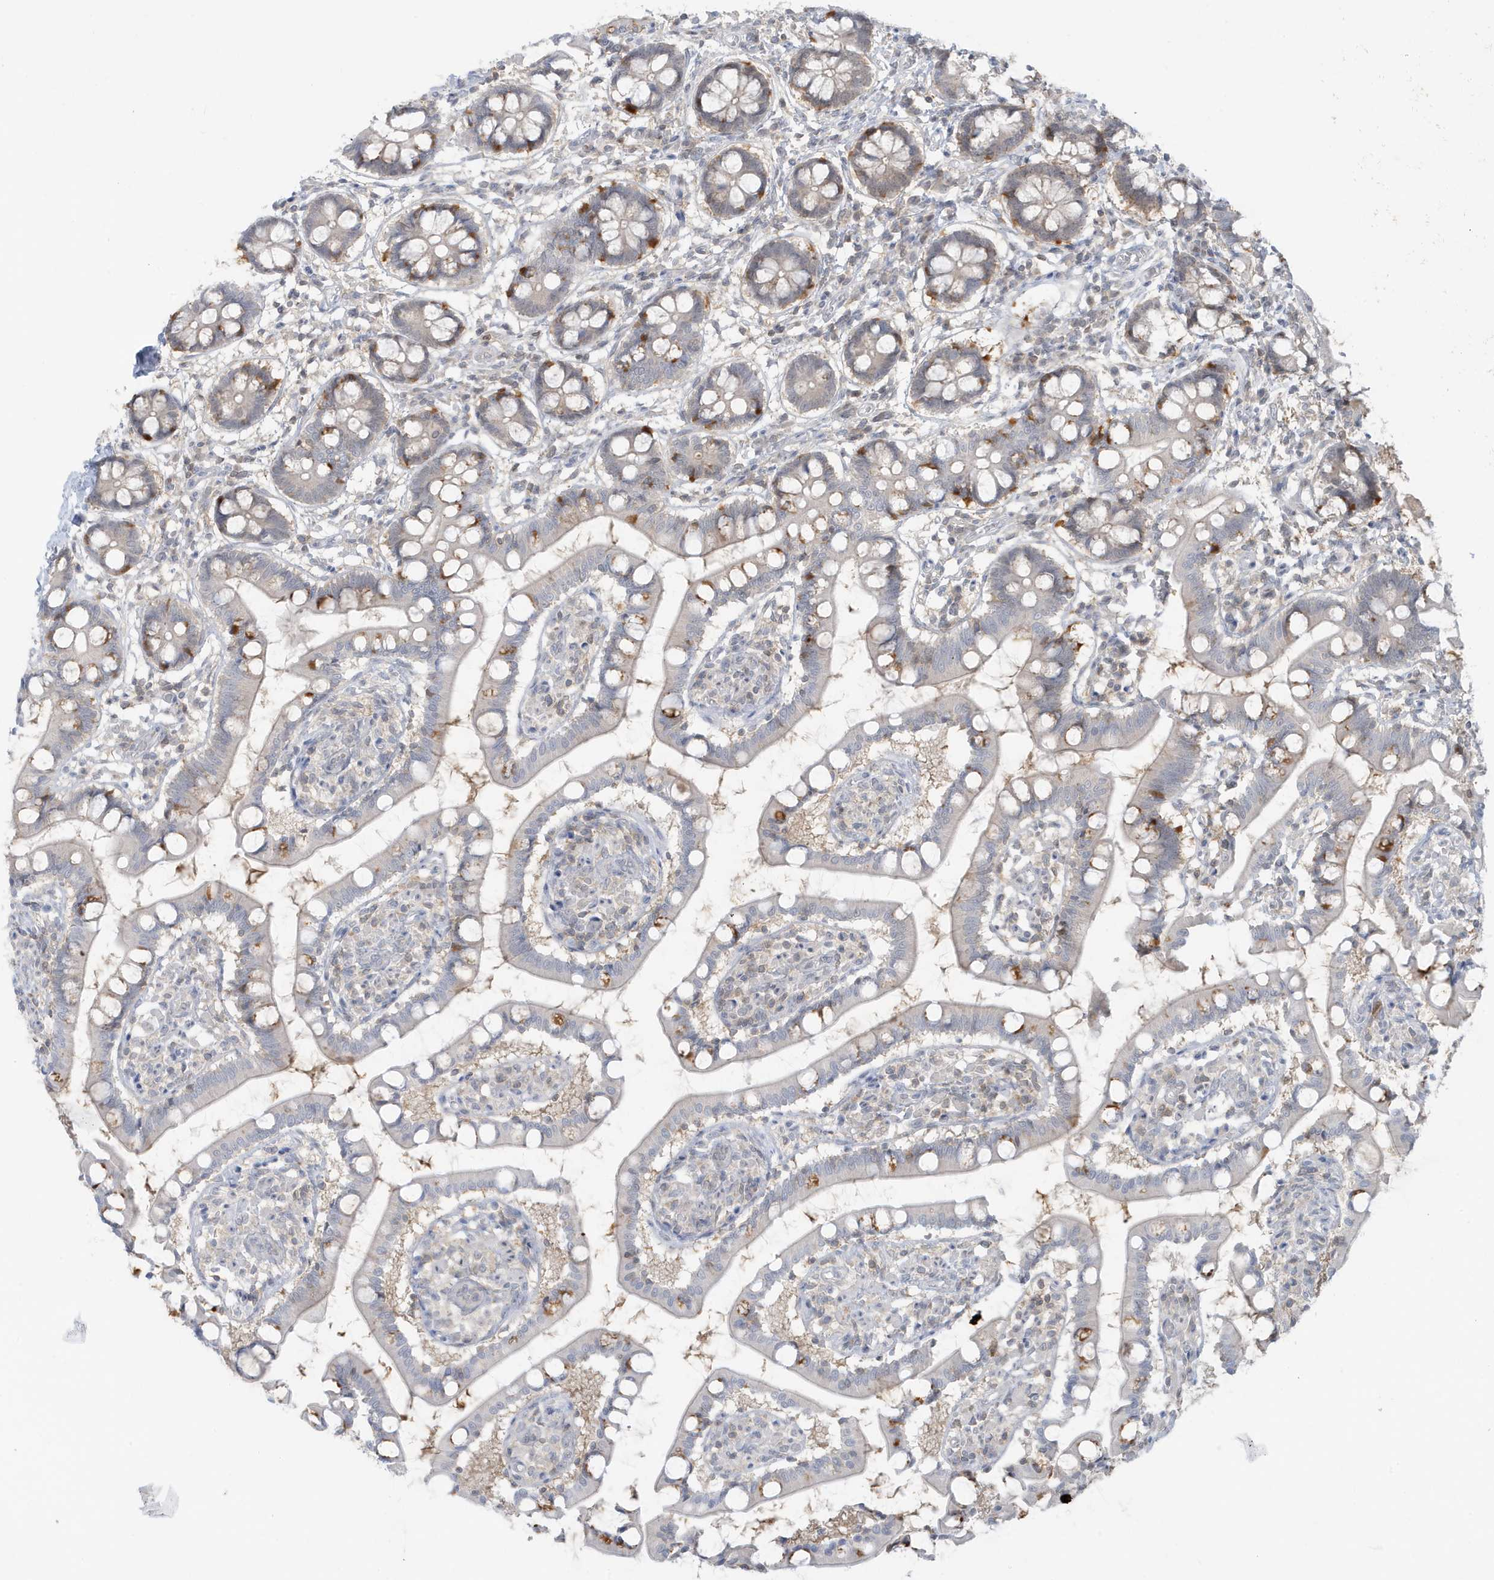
{"staining": {"intensity": "moderate", "quantity": "<25%", "location": "cytoplasmic/membranous"}, "tissue": "small intestine", "cell_type": "Glandular cells", "image_type": "normal", "snomed": [{"axis": "morphology", "description": "Normal tissue, NOS"}, {"axis": "topography", "description": "Small intestine"}], "caption": "This micrograph shows benign small intestine stained with immunohistochemistry (IHC) to label a protein in brown. The cytoplasmic/membranous of glandular cells show moderate positivity for the protein. Nuclei are counter-stained blue.", "gene": "OGA", "patient": {"sex": "male", "age": 52}}